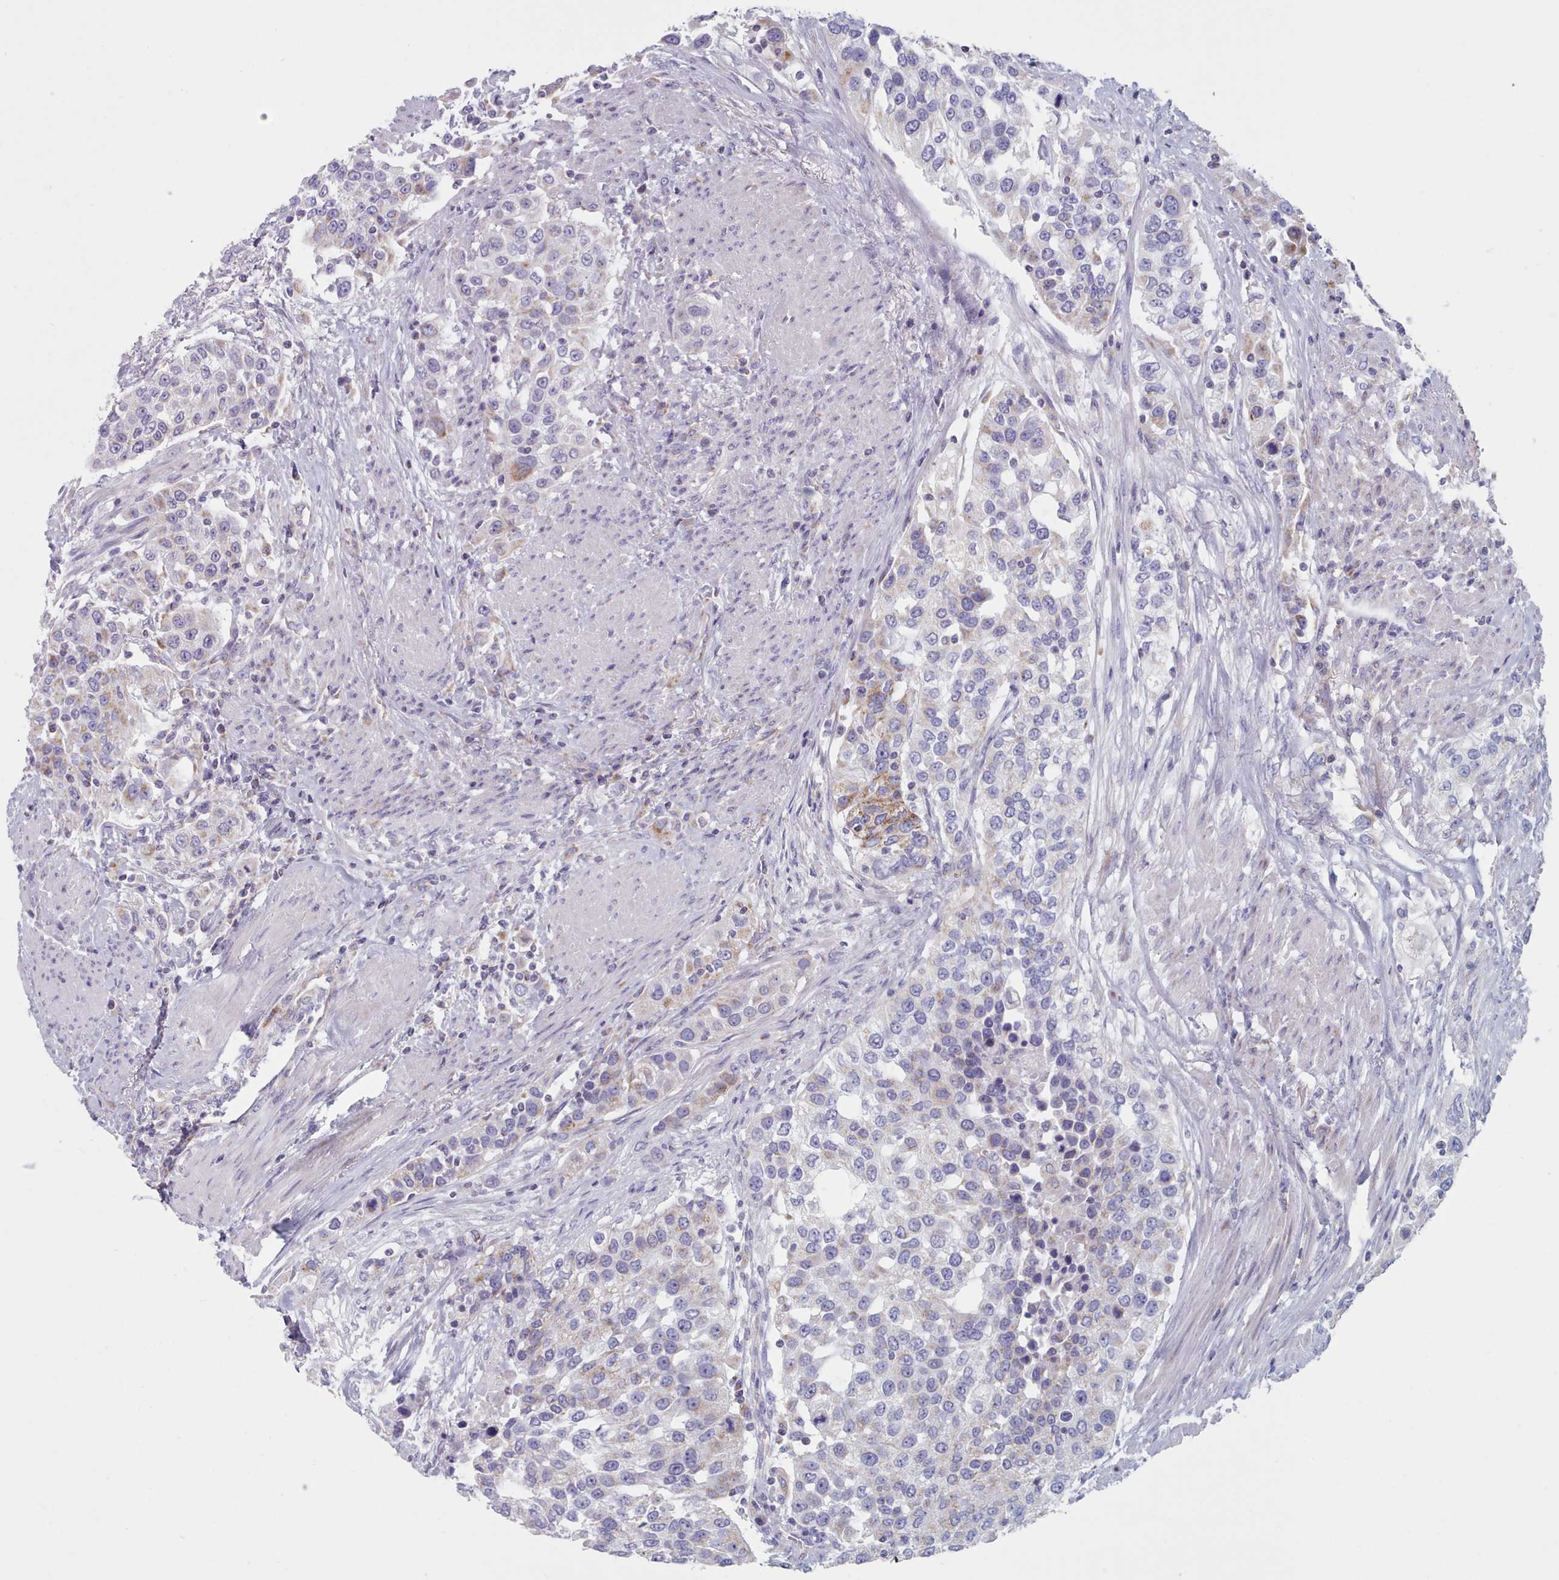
{"staining": {"intensity": "moderate", "quantity": "<25%", "location": "cytoplasmic/membranous"}, "tissue": "urothelial cancer", "cell_type": "Tumor cells", "image_type": "cancer", "snomed": [{"axis": "morphology", "description": "Urothelial carcinoma, High grade"}, {"axis": "topography", "description": "Urinary bladder"}], "caption": "A high-resolution image shows IHC staining of urothelial cancer, which exhibits moderate cytoplasmic/membranous expression in about <25% of tumor cells.", "gene": "FAM170B", "patient": {"sex": "female", "age": 80}}